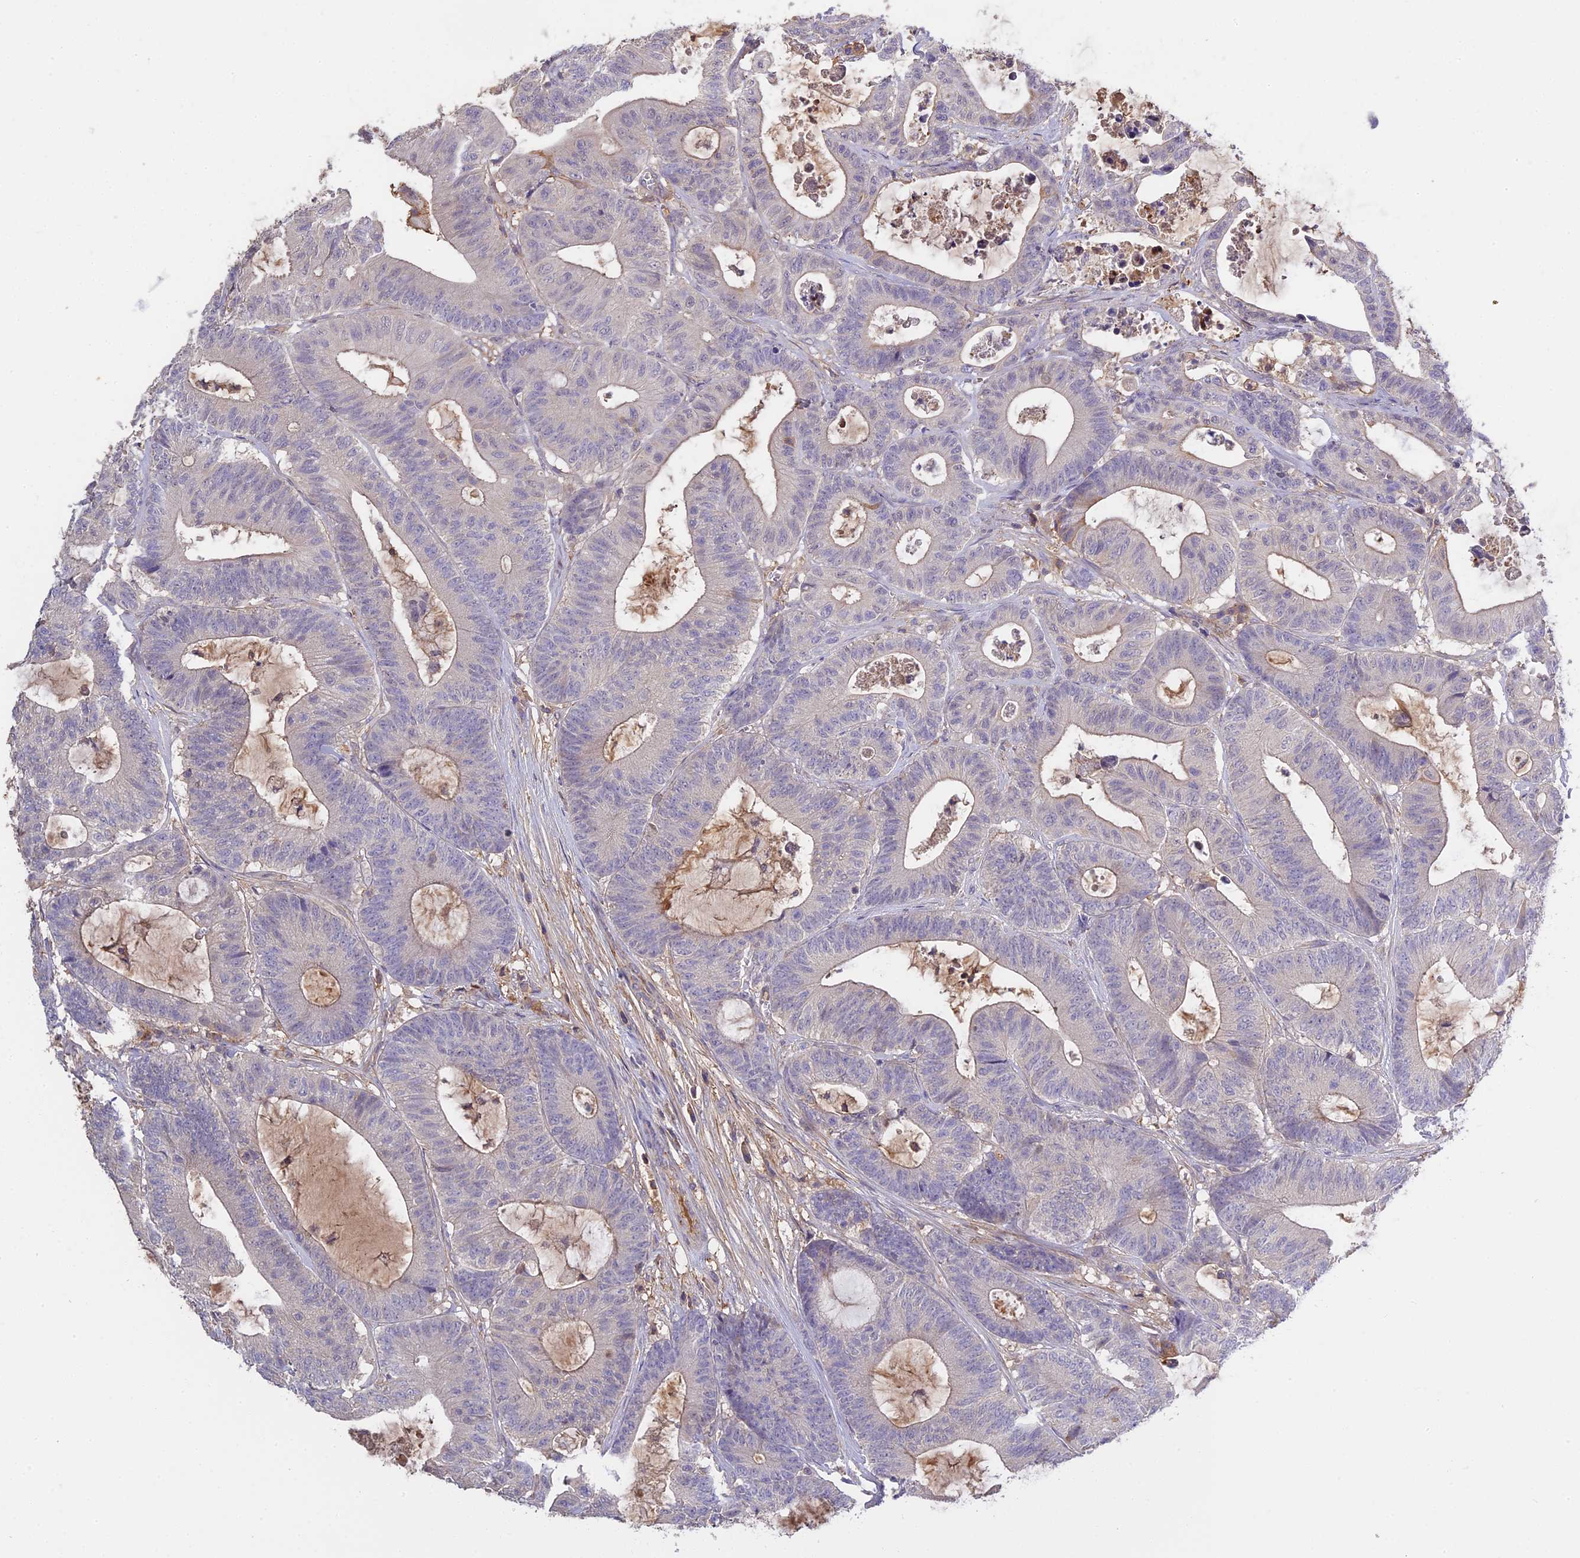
{"staining": {"intensity": "weak", "quantity": "<25%", "location": "cytoplasmic/membranous"}, "tissue": "colorectal cancer", "cell_type": "Tumor cells", "image_type": "cancer", "snomed": [{"axis": "morphology", "description": "Adenocarcinoma, NOS"}, {"axis": "topography", "description": "Colon"}], "caption": "Immunohistochemical staining of adenocarcinoma (colorectal) reveals no significant staining in tumor cells.", "gene": "CFAP119", "patient": {"sex": "female", "age": 84}}